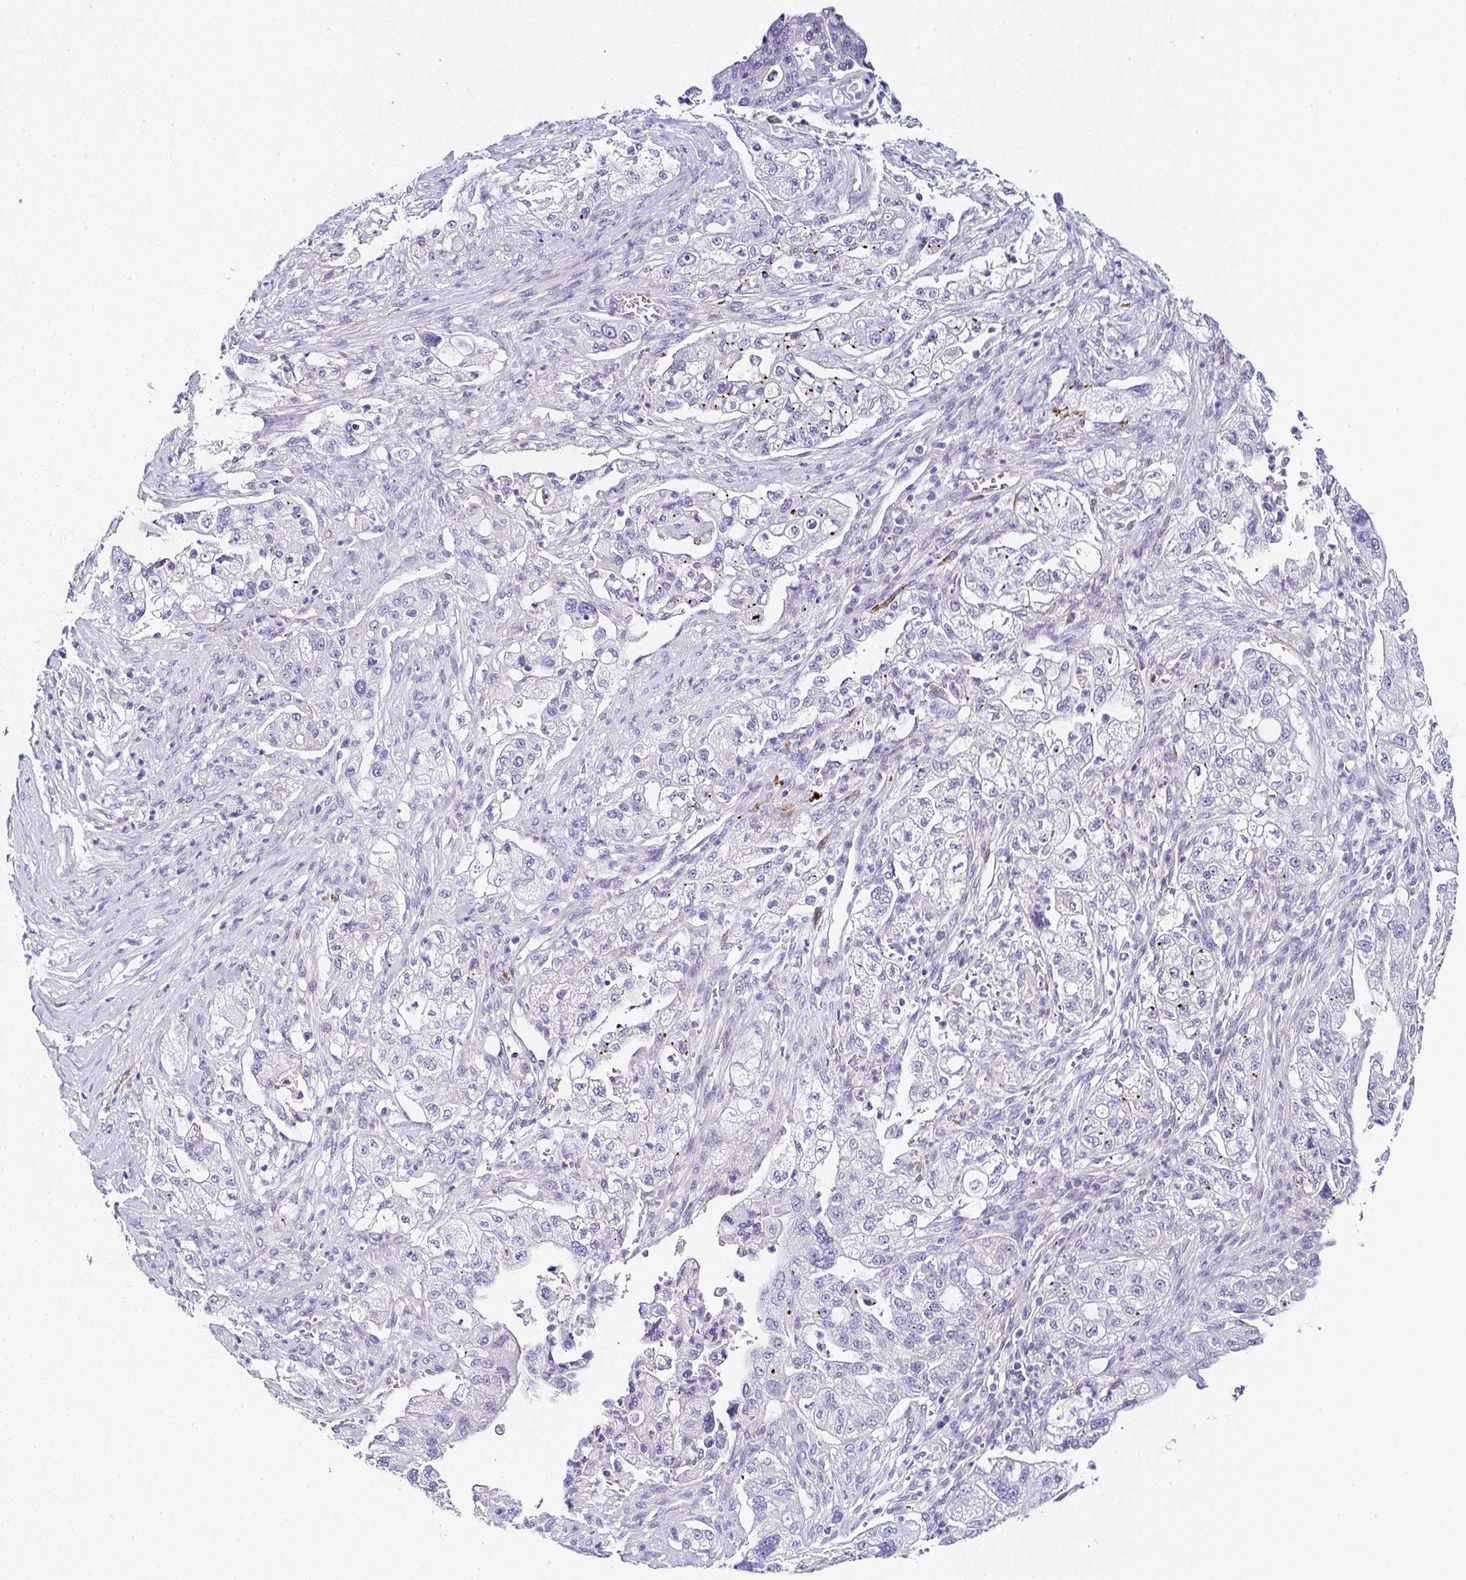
{"staining": {"intensity": "negative", "quantity": "none", "location": "none"}, "tissue": "pancreatic cancer", "cell_type": "Tumor cells", "image_type": "cancer", "snomed": [{"axis": "morphology", "description": "Adenocarcinoma, NOS"}, {"axis": "topography", "description": "Pancreas"}], "caption": "Immunohistochemical staining of pancreatic cancer (adenocarcinoma) shows no significant staining in tumor cells. (DAB immunohistochemistry with hematoxylin counter stain).", "gene": "PPFIA4", "patient": {"sex": "female", "age": 78}}